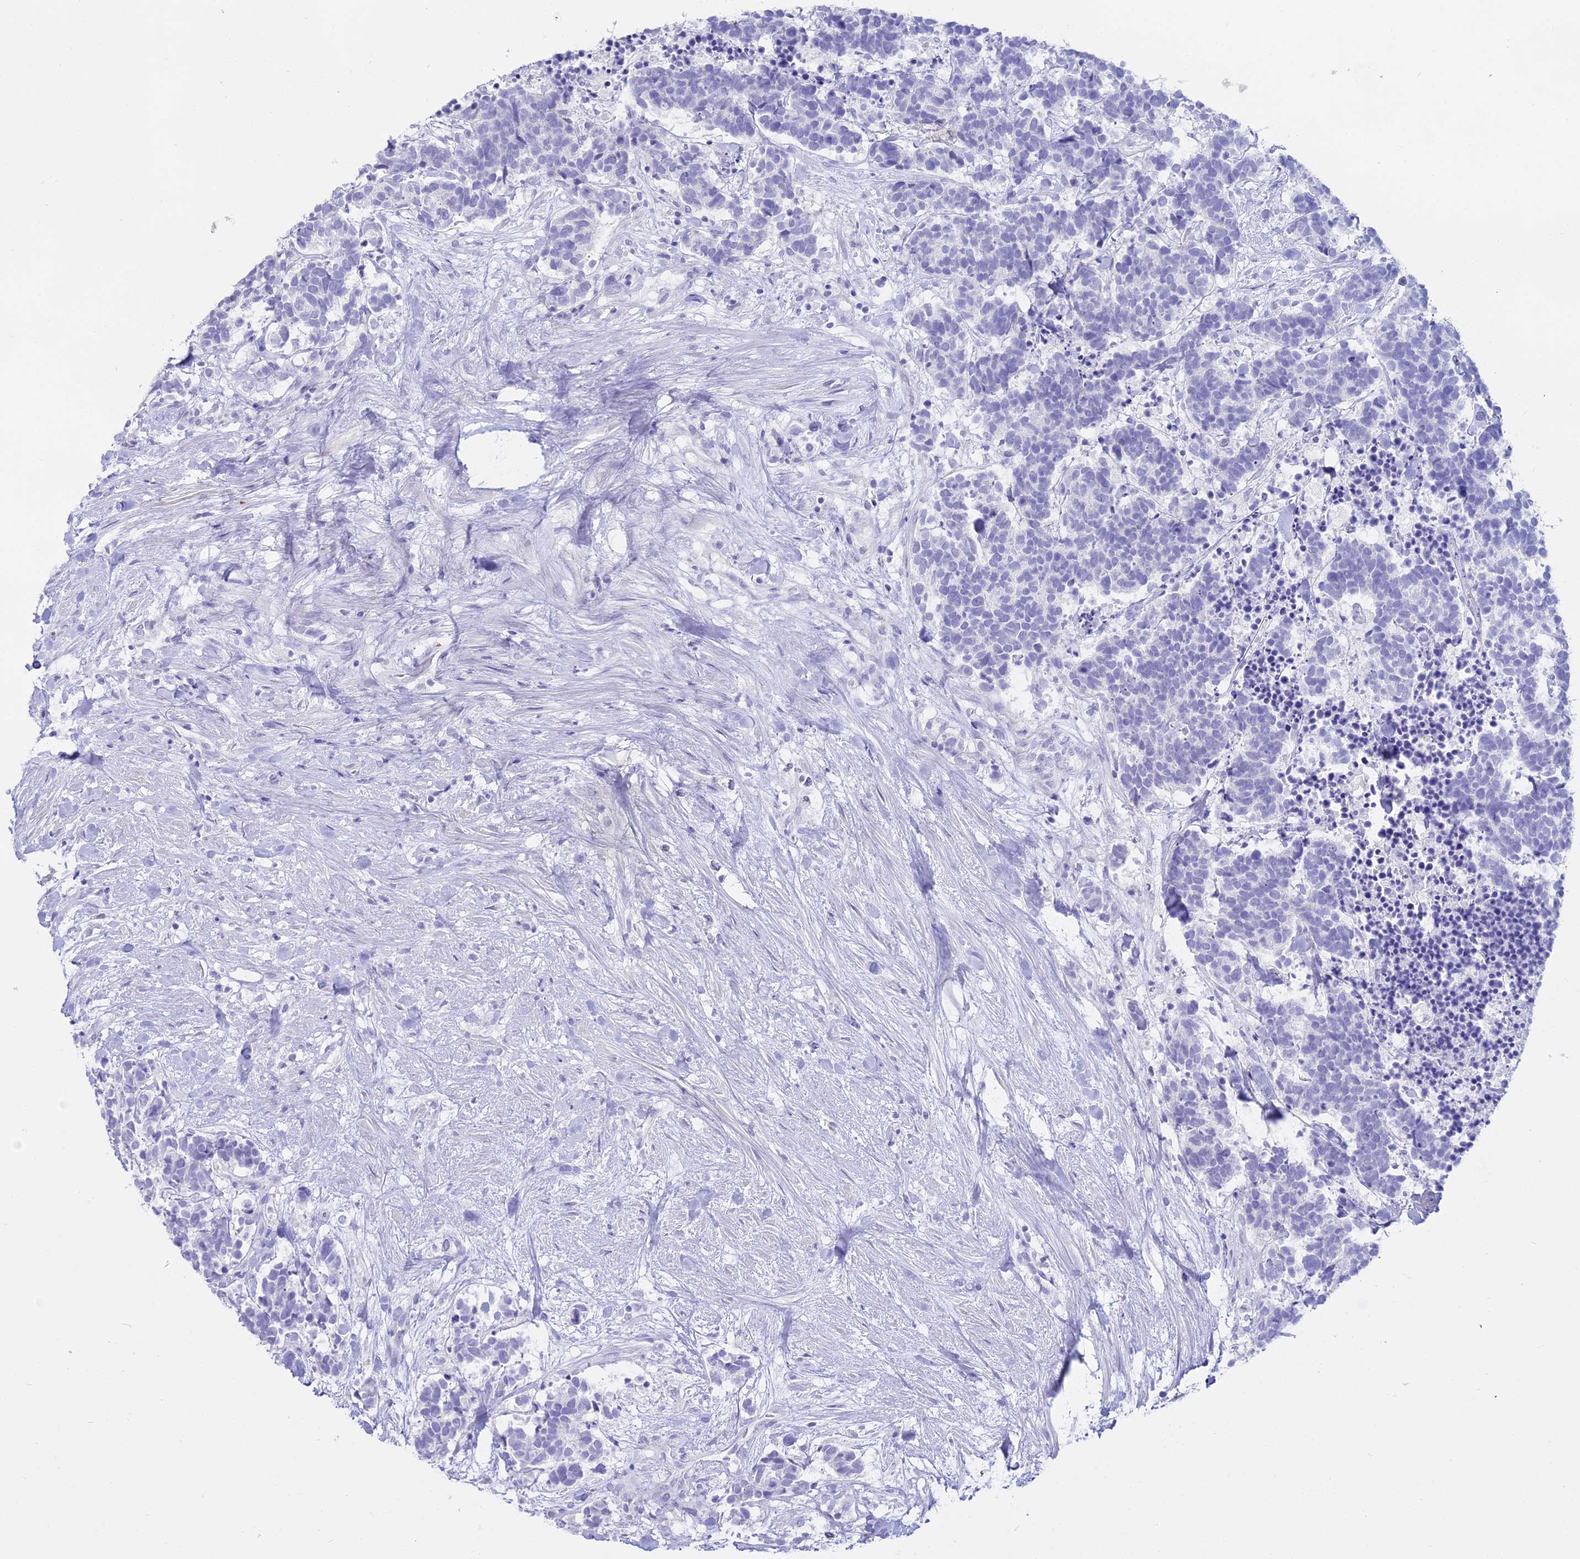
{"staining": {"intensity": "negative", "quantity": "none", "location": "none"}, "tissue": "carcinoid", "cell_type": "Tumor cells", "image_type": "cancer", "snomed": [{"axis": "morphology", "description": "Carcinoma, NOS"}, {"axis": "morphology", "description": "Carcinoid, malignant, NOS"}, {"axis": "topography", "description": "Prostate"}], "caption": "Protein analysis of carcinoid demonstrates no significant positivity in tumor cells.", "gene": "ALPP", "patient": {"sex": "male", "age": 57}}